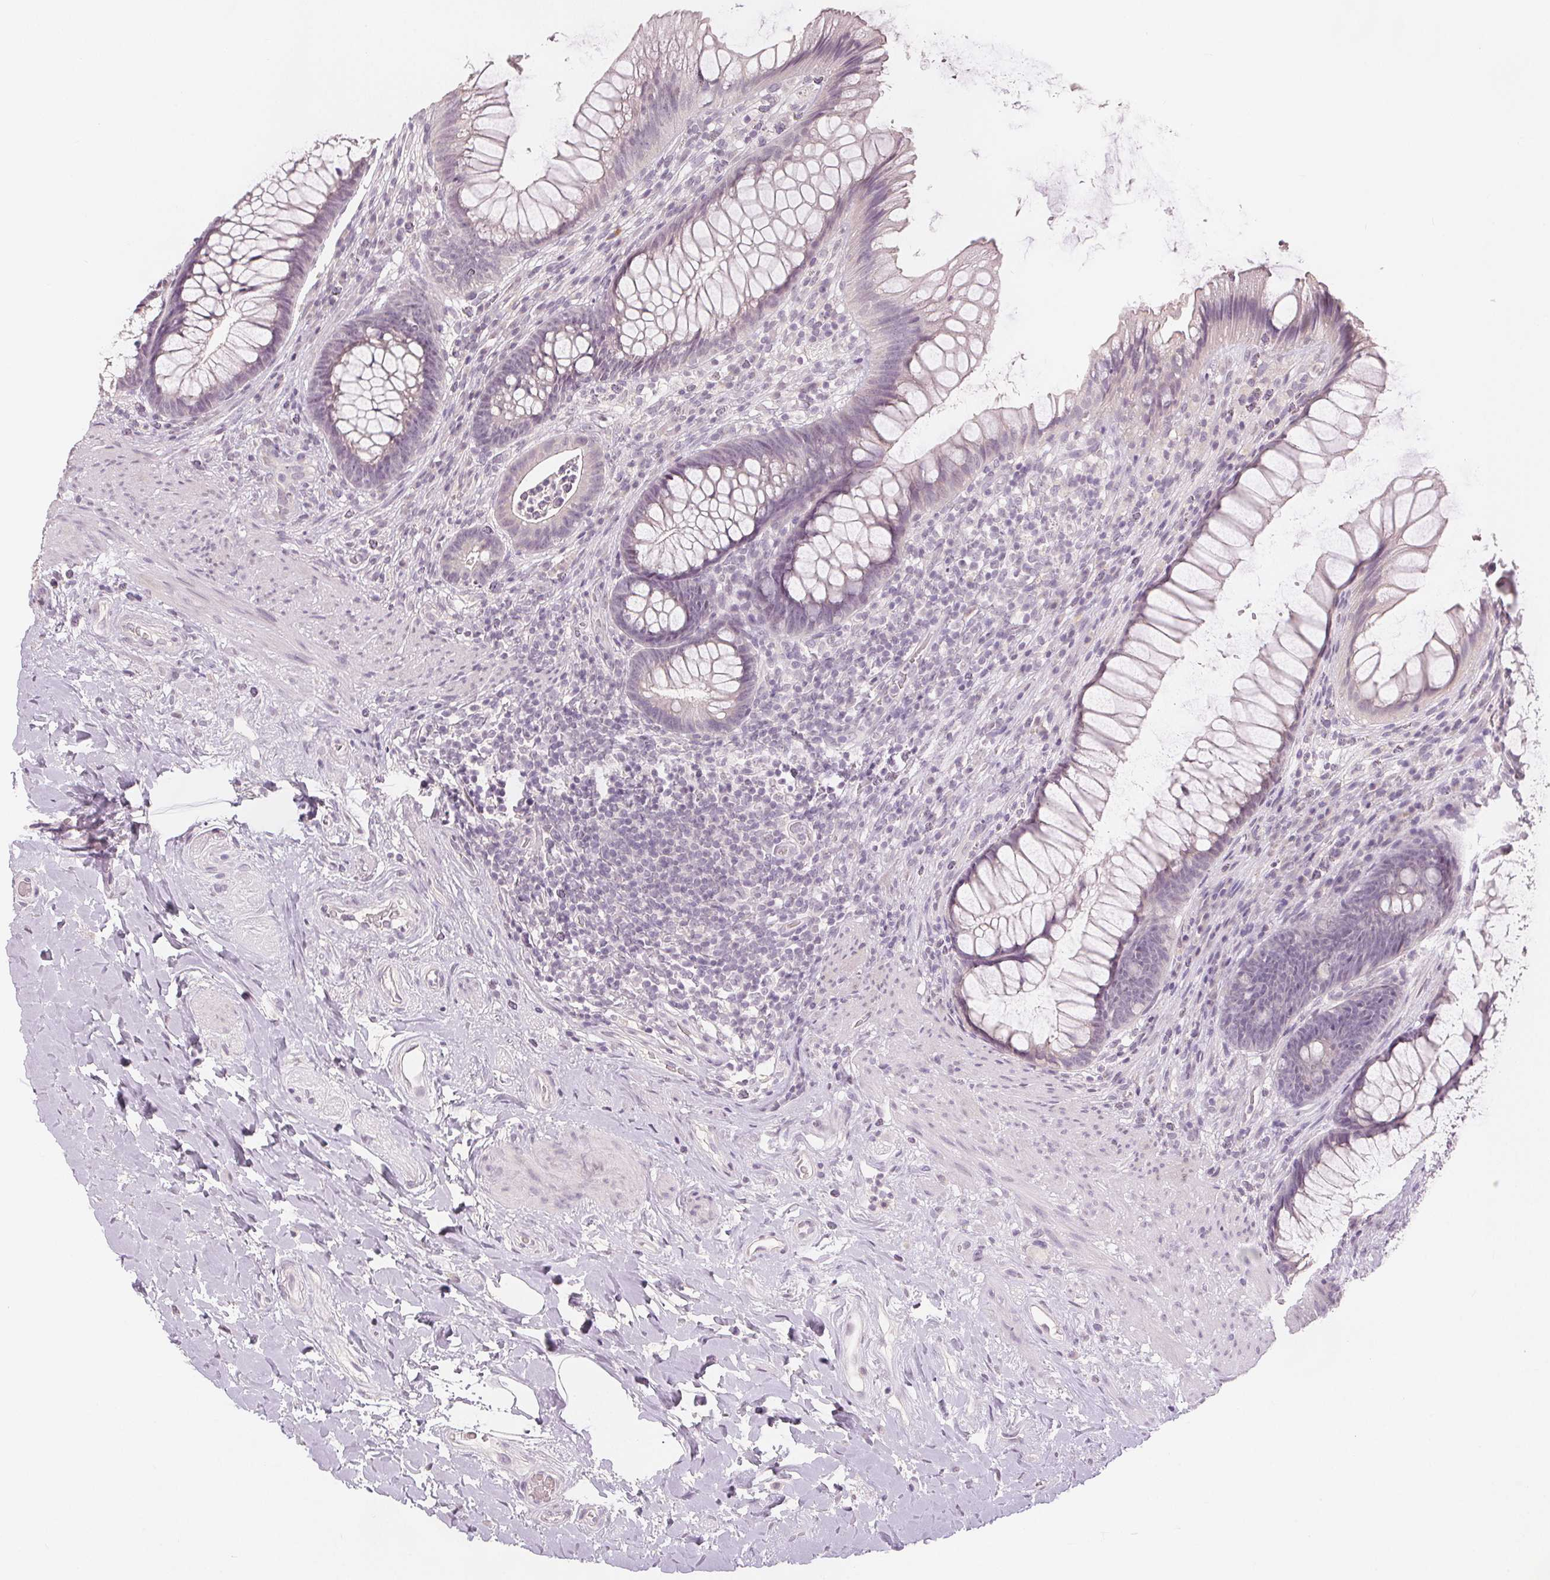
{"staining": {"intensity": "negative", "quantity": "none", "location": "none"}, "tissue": "rectum", "cell_type": "Glandular cells", "image_type": "normal", "snomed": [{"axis": "morphology", "description": "Normal tissue, NOS"}, {"axis": "topography", "description": "Rectum"}], "caption": "Image shows no significant protein staining in glandular cells of benign rectum.", "gene": "SLC27A5", "patient": {"sex": "male", "age": 53}}